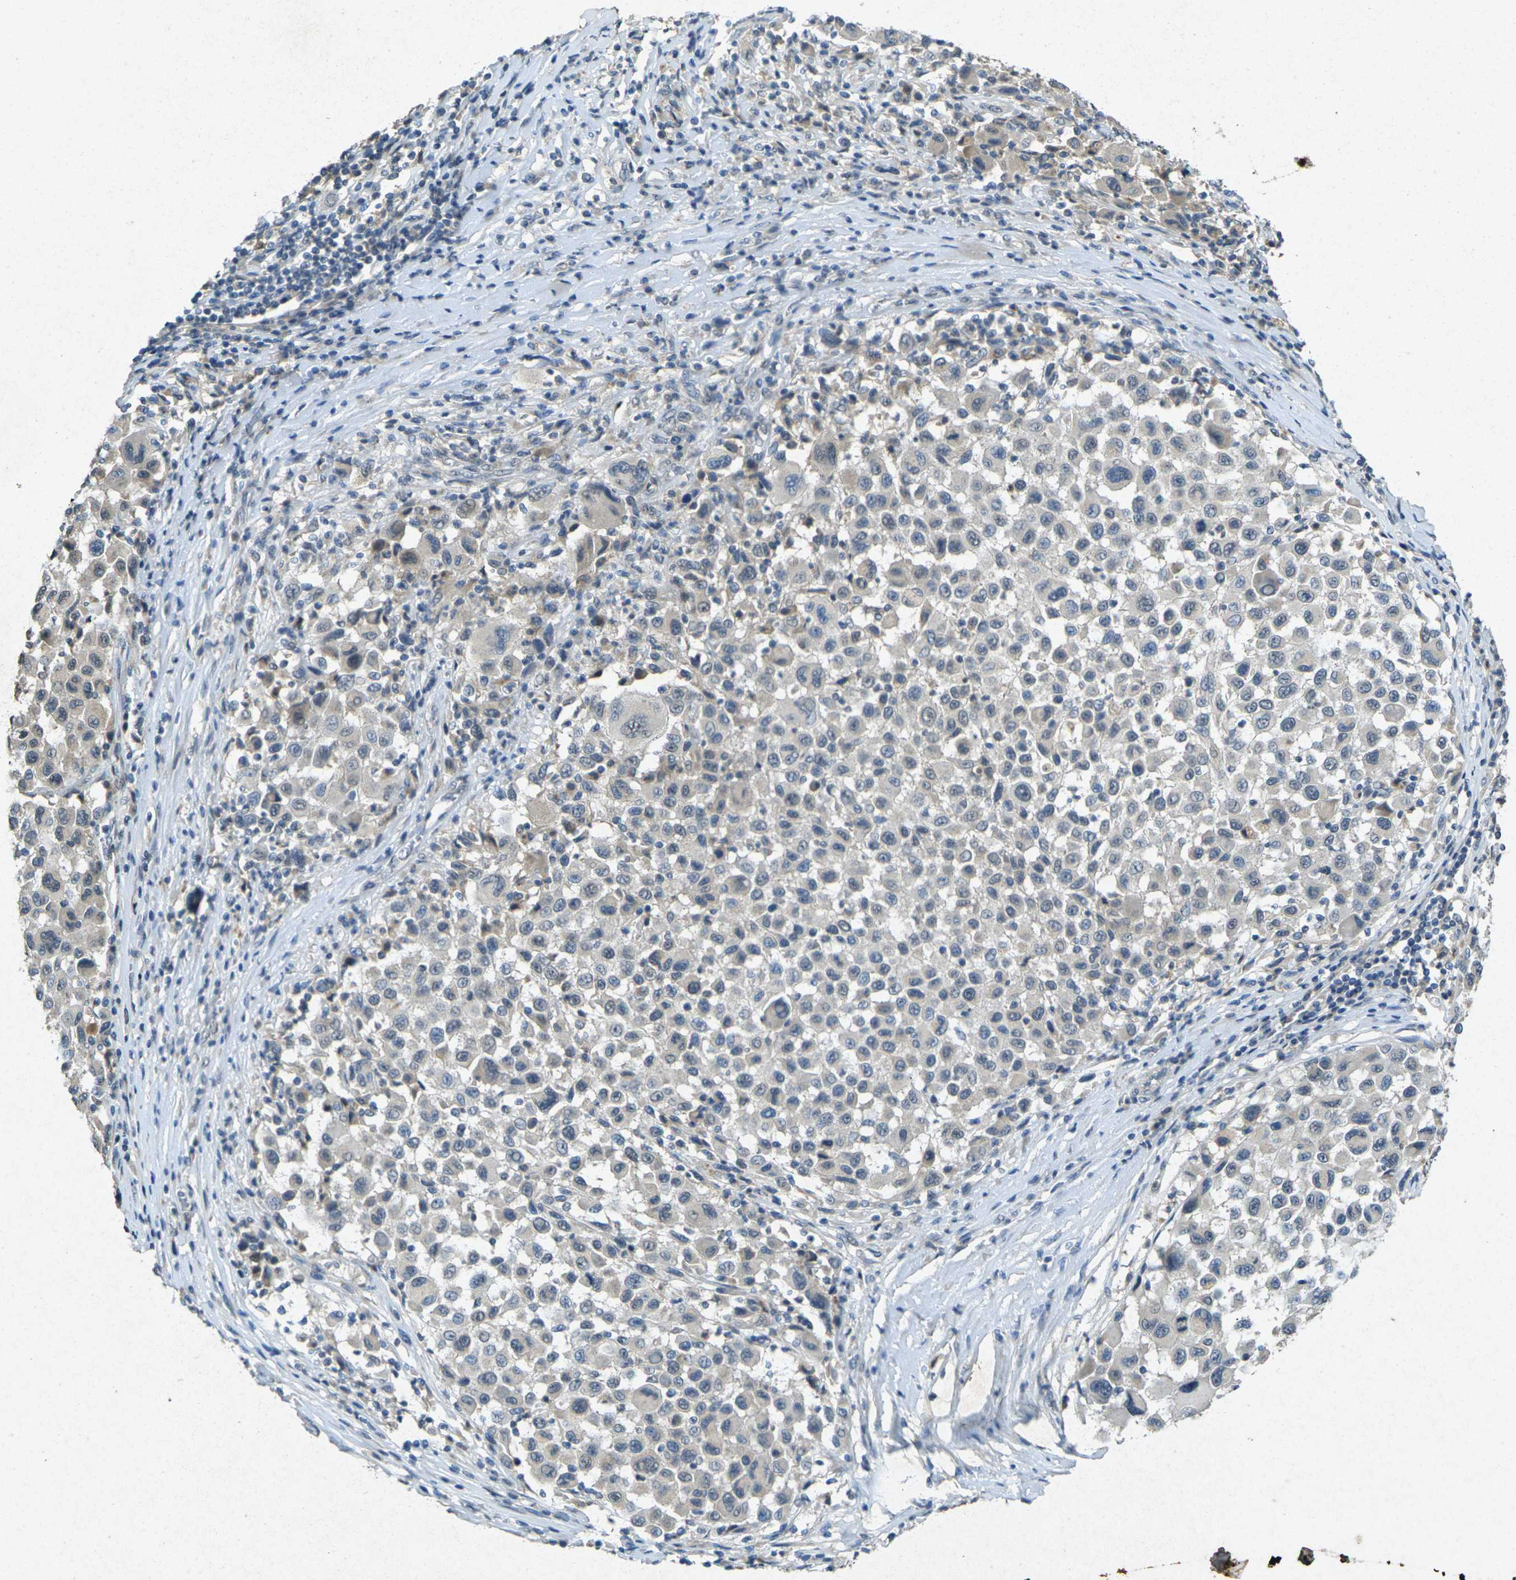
{"staining": {"intensity": "negative", "quantity": "none", "location": "none"}, "tissue": "melanoma", "cell_type": "Tumor cells", "image_type": "cancer", "snomed": [{"axis": "morphology", "description": "Malignant melanoma, Metastatic site"}, {"axis": "topography", "description": "Lymph node"}], "caption": "The immunohistochemistry micrograph has no significant staining in tumor cells of malignant melanoma (metastatic site) tissue.", "gene": "RGMA", "patient": {"sex": "male", "age": 61}}